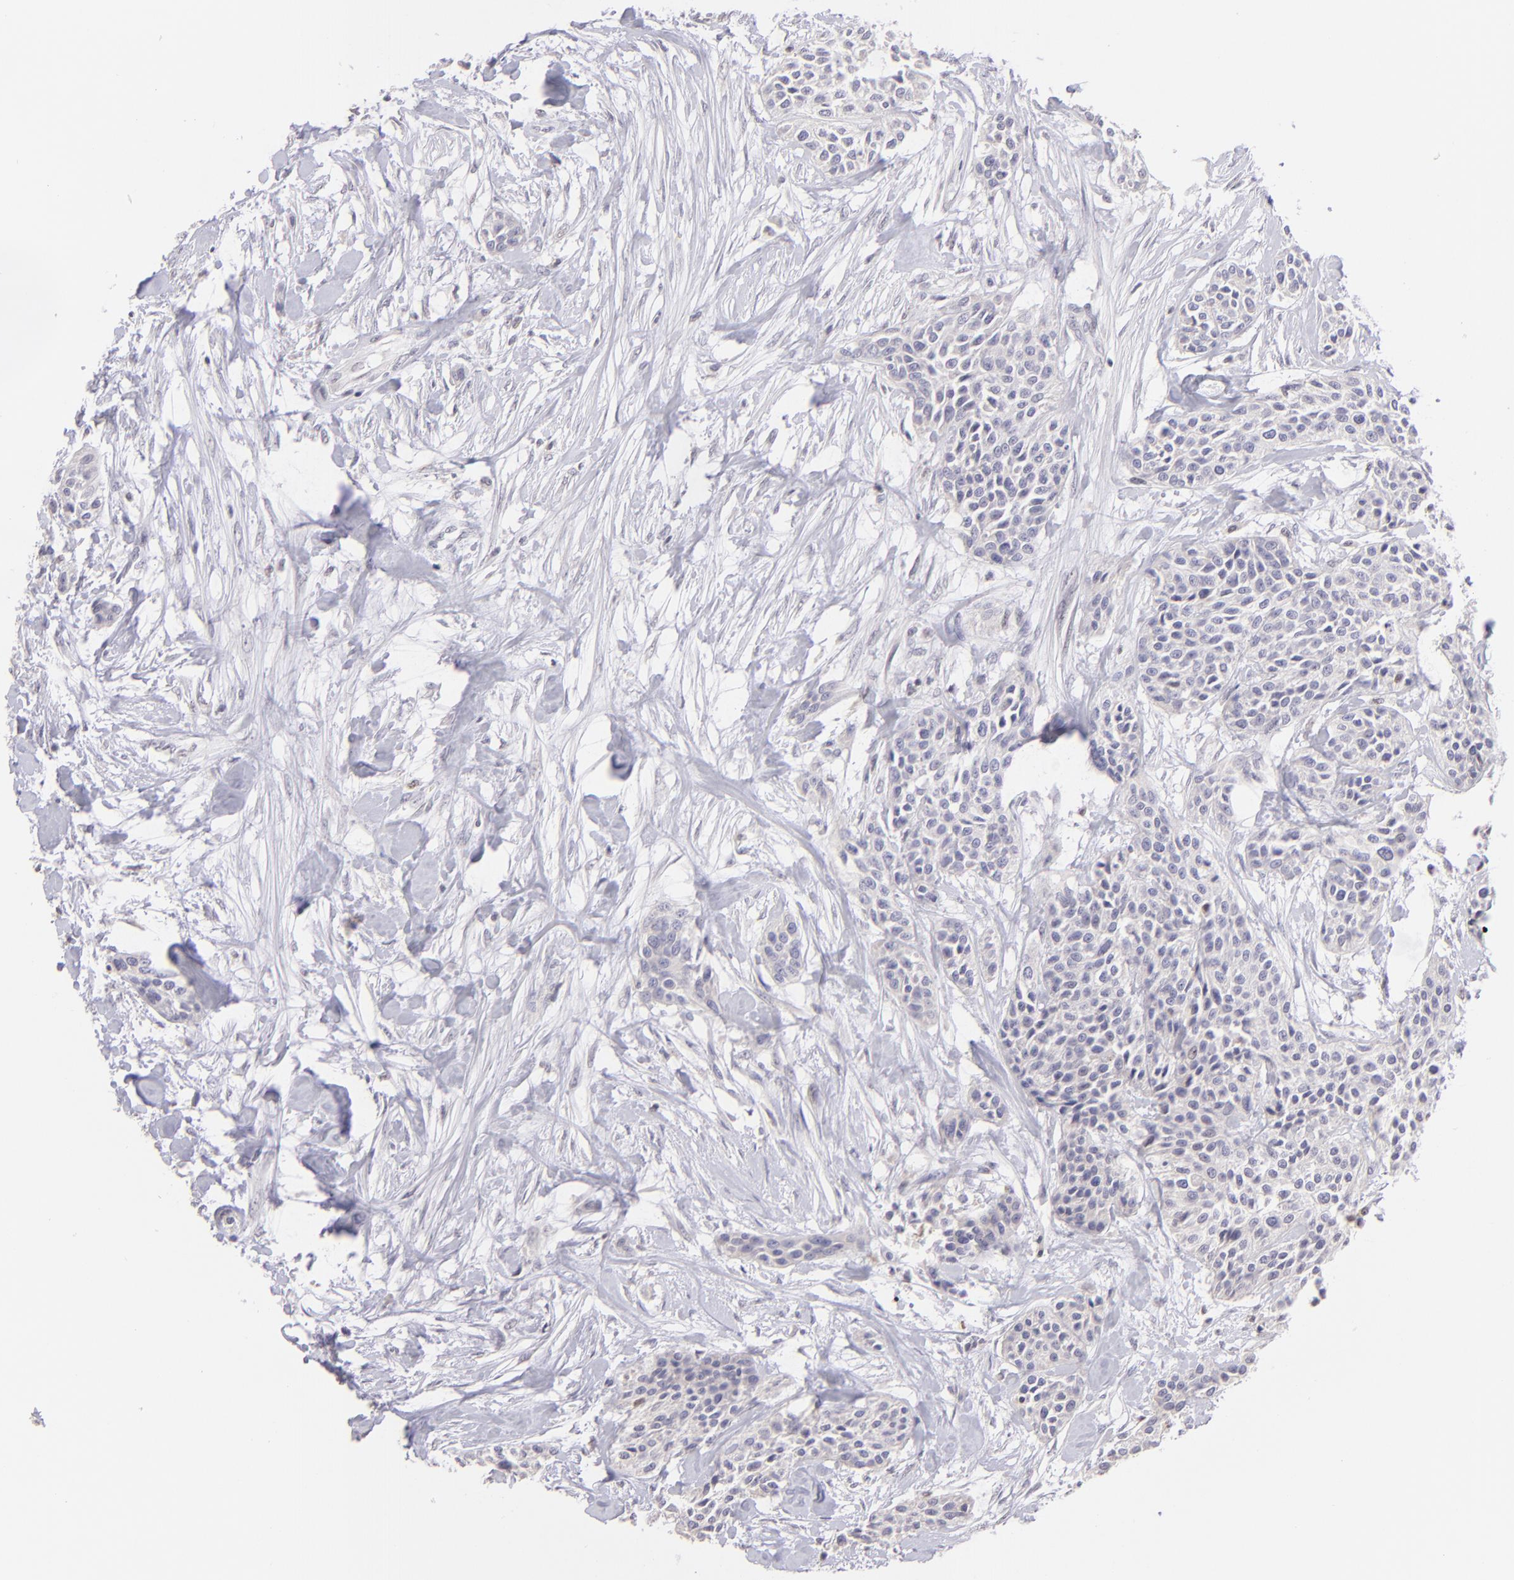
{"staining": {"intensity": "negative", "quantity": "none", "location": "none"}, "tissue": "urothelial cancer", "cell_type": "Tumor cells", "image_type": "cancer", "snomed": [{"axis": "morphology", "description": "Urothelial carcinoma, High grade"}, {"axis": "topography", "description": "Urinary bladder"}], "caption": "IHC of human urothelial carcinoma (high-grade) displays no positivity in tumor cells.", "gene": "MAGEA1", "patient": {"sex": "male", "age": 56}}